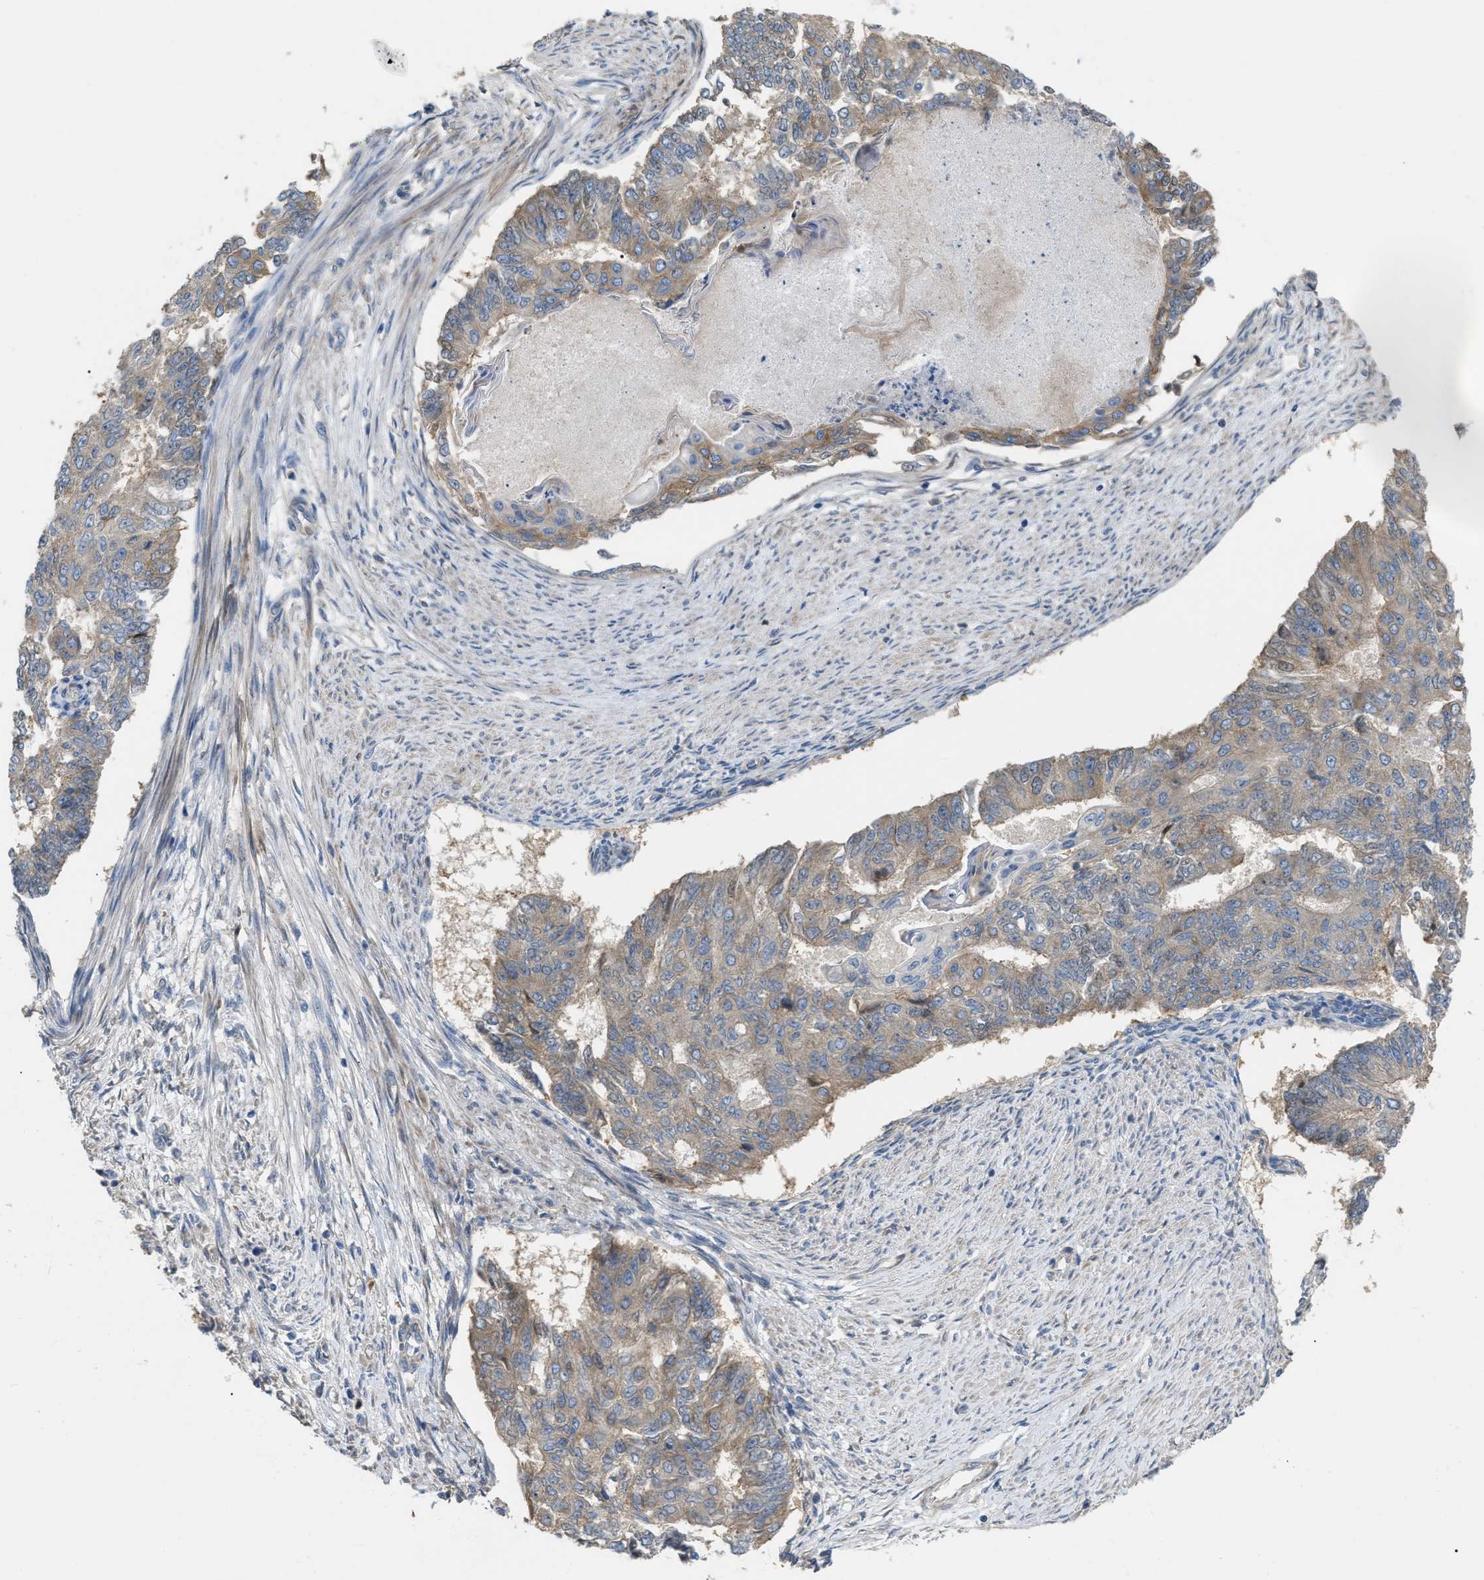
{"staining": {"intensity": "weak", "quantity": ">75%", "location": "cytoplasmic/membranous"}, "tissue": "endometrial cancer", "cell_type": "Tumor cells", "image_type": "cancer", "snomed": [{"axis": "morphology", "description": "Adenocarcinoma, NOS"}, {"axis": "topography", "description": "Endometrium"}], "caption": "Human endometrial cancer stained with a protein marker shows weak staining in tumor cells.", "gene": "DHX58", "patient": {"sex": "female", "age": 32}}